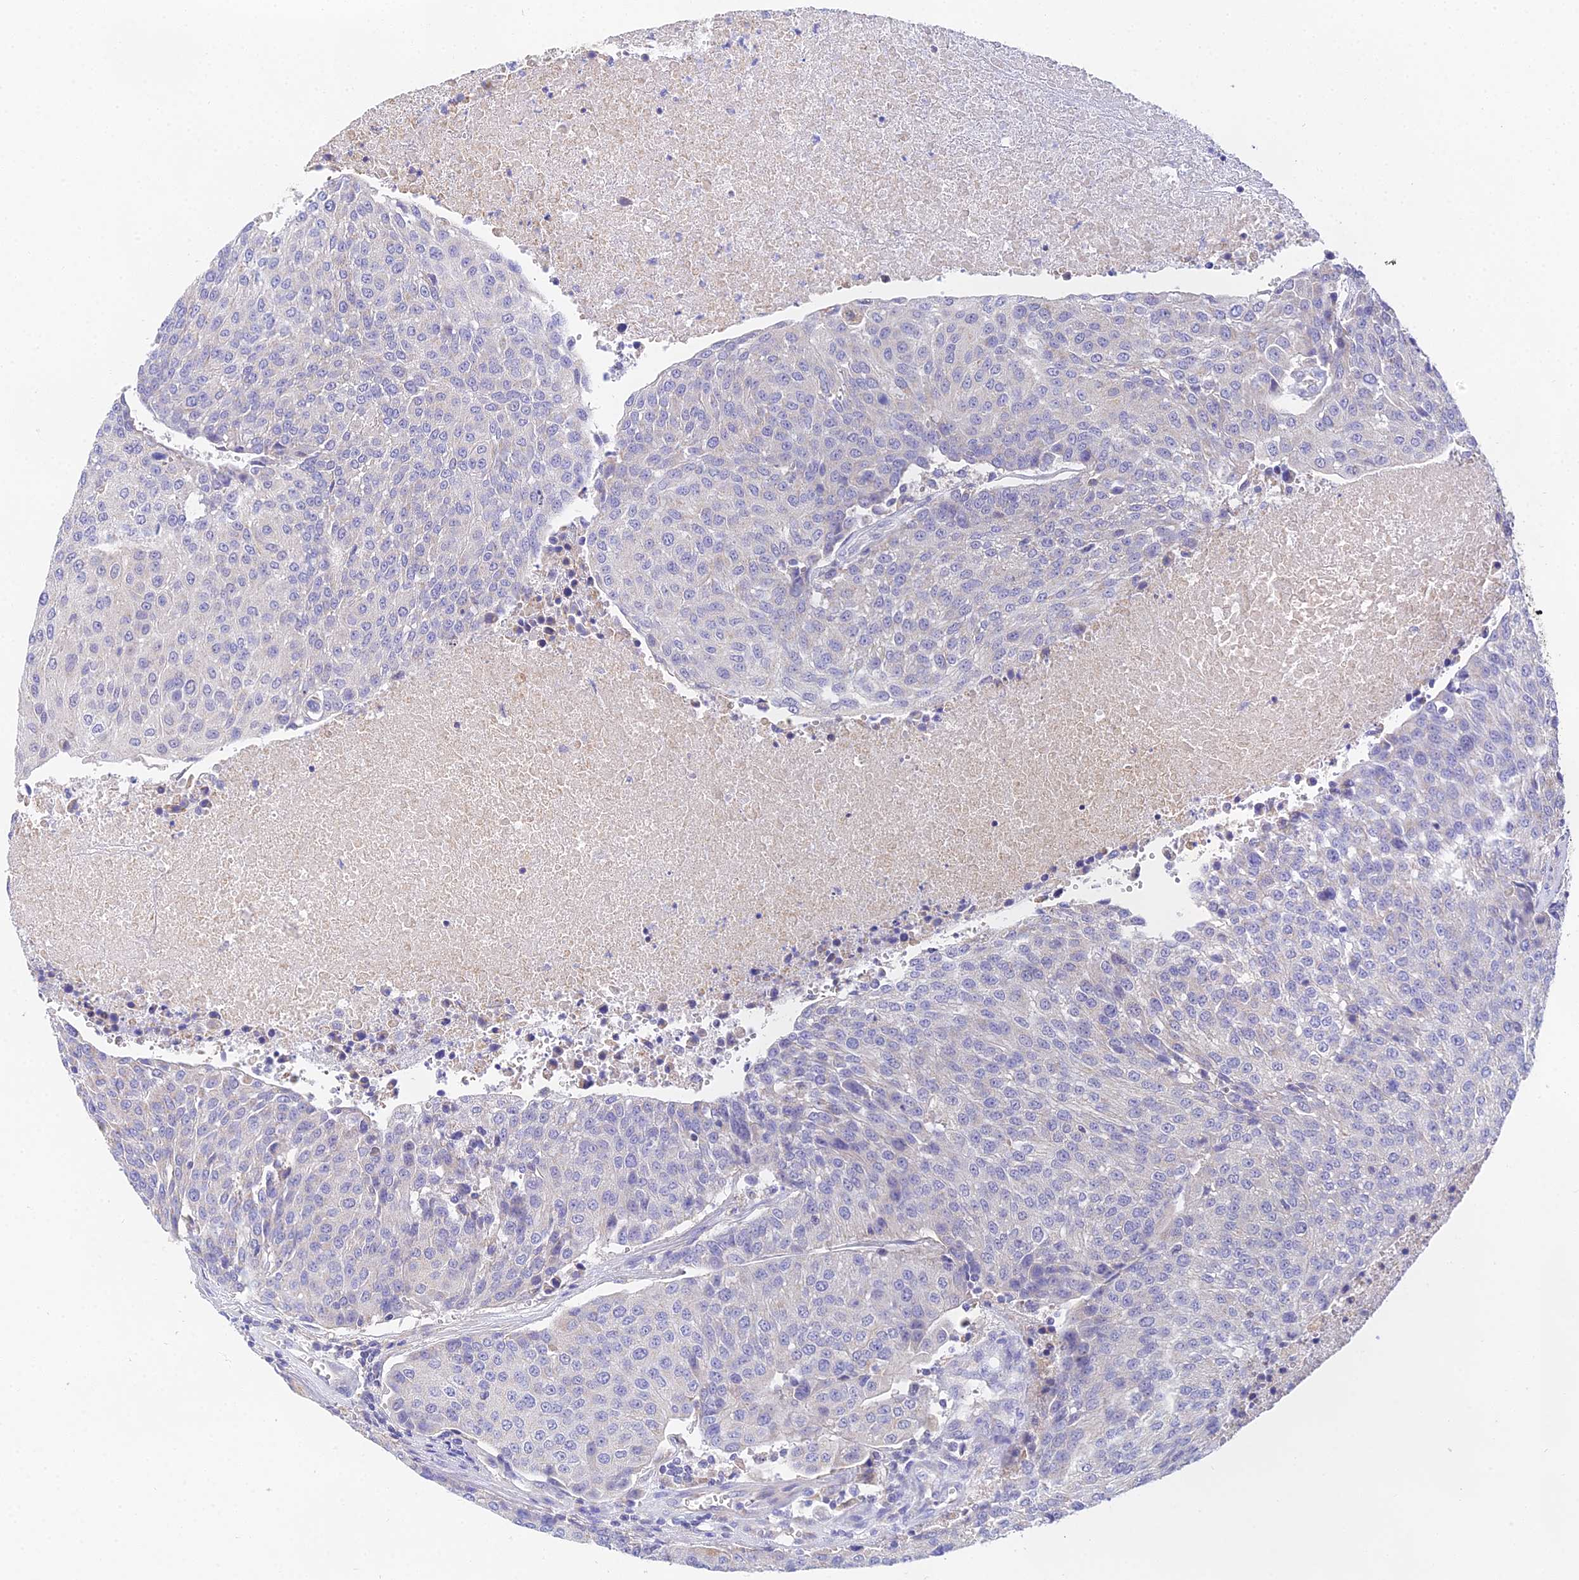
{"staining": {"intensity": "negative", "quantity": "none", "location": "none"}, "tissue": "urothelial cancer", "cell_type": "Tumor cells", "image_type": "cancer", "snomed": [{"axis": "morphology", "description": "Urothelial carcinoma, High grade"}, {"axis": "topography", "description": "Urinary bladder"}], "caption": "Immunohistochemical staining of human urothelial cancer displays no significant positivity in tumor cells.", "gene": "PPP2R2C", "patient": {"sex": "female", "age": 85}}